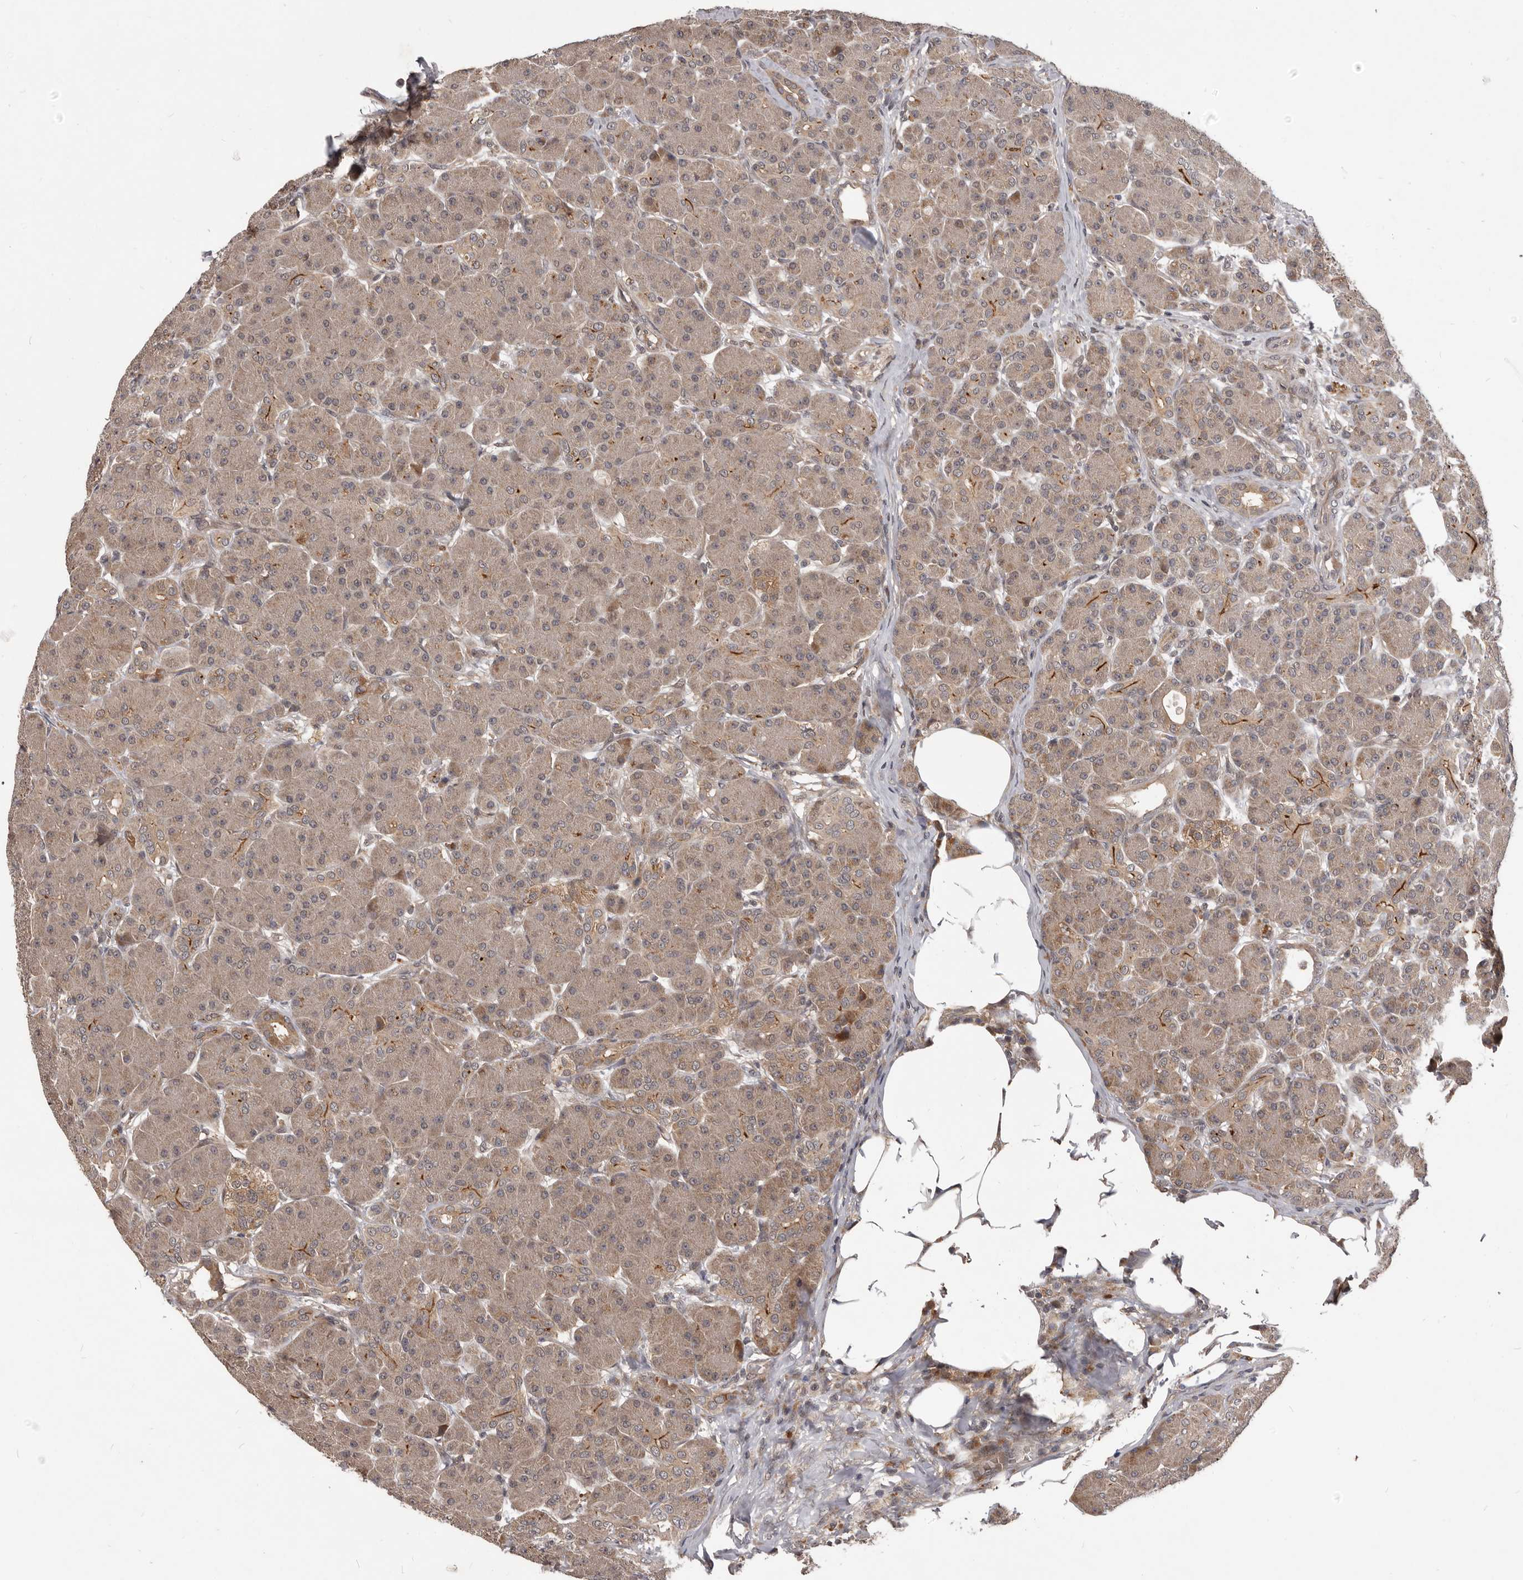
{"staining": {"intensity": "weak", "quantity": ">75%", "location": "cytoplasmic/membranous"}, "tissue": "pancreas", "cell_type": "Exocrine glandular cells", "image_type": "normal", "snomed": [{"axis": "morphology", "description": "Normal tissue, NOS"}, {"axis": "topography", "description": "Pancreas"}], "caption": "Immunohistochemical staining of unremarkable human pancreas exhibits weak cytoplasmic/membranous protein staining in approximately >75% of exocrine glandular cells.", "gene": "GABPB2", "patient": {"sex": "male", "age": 63}}